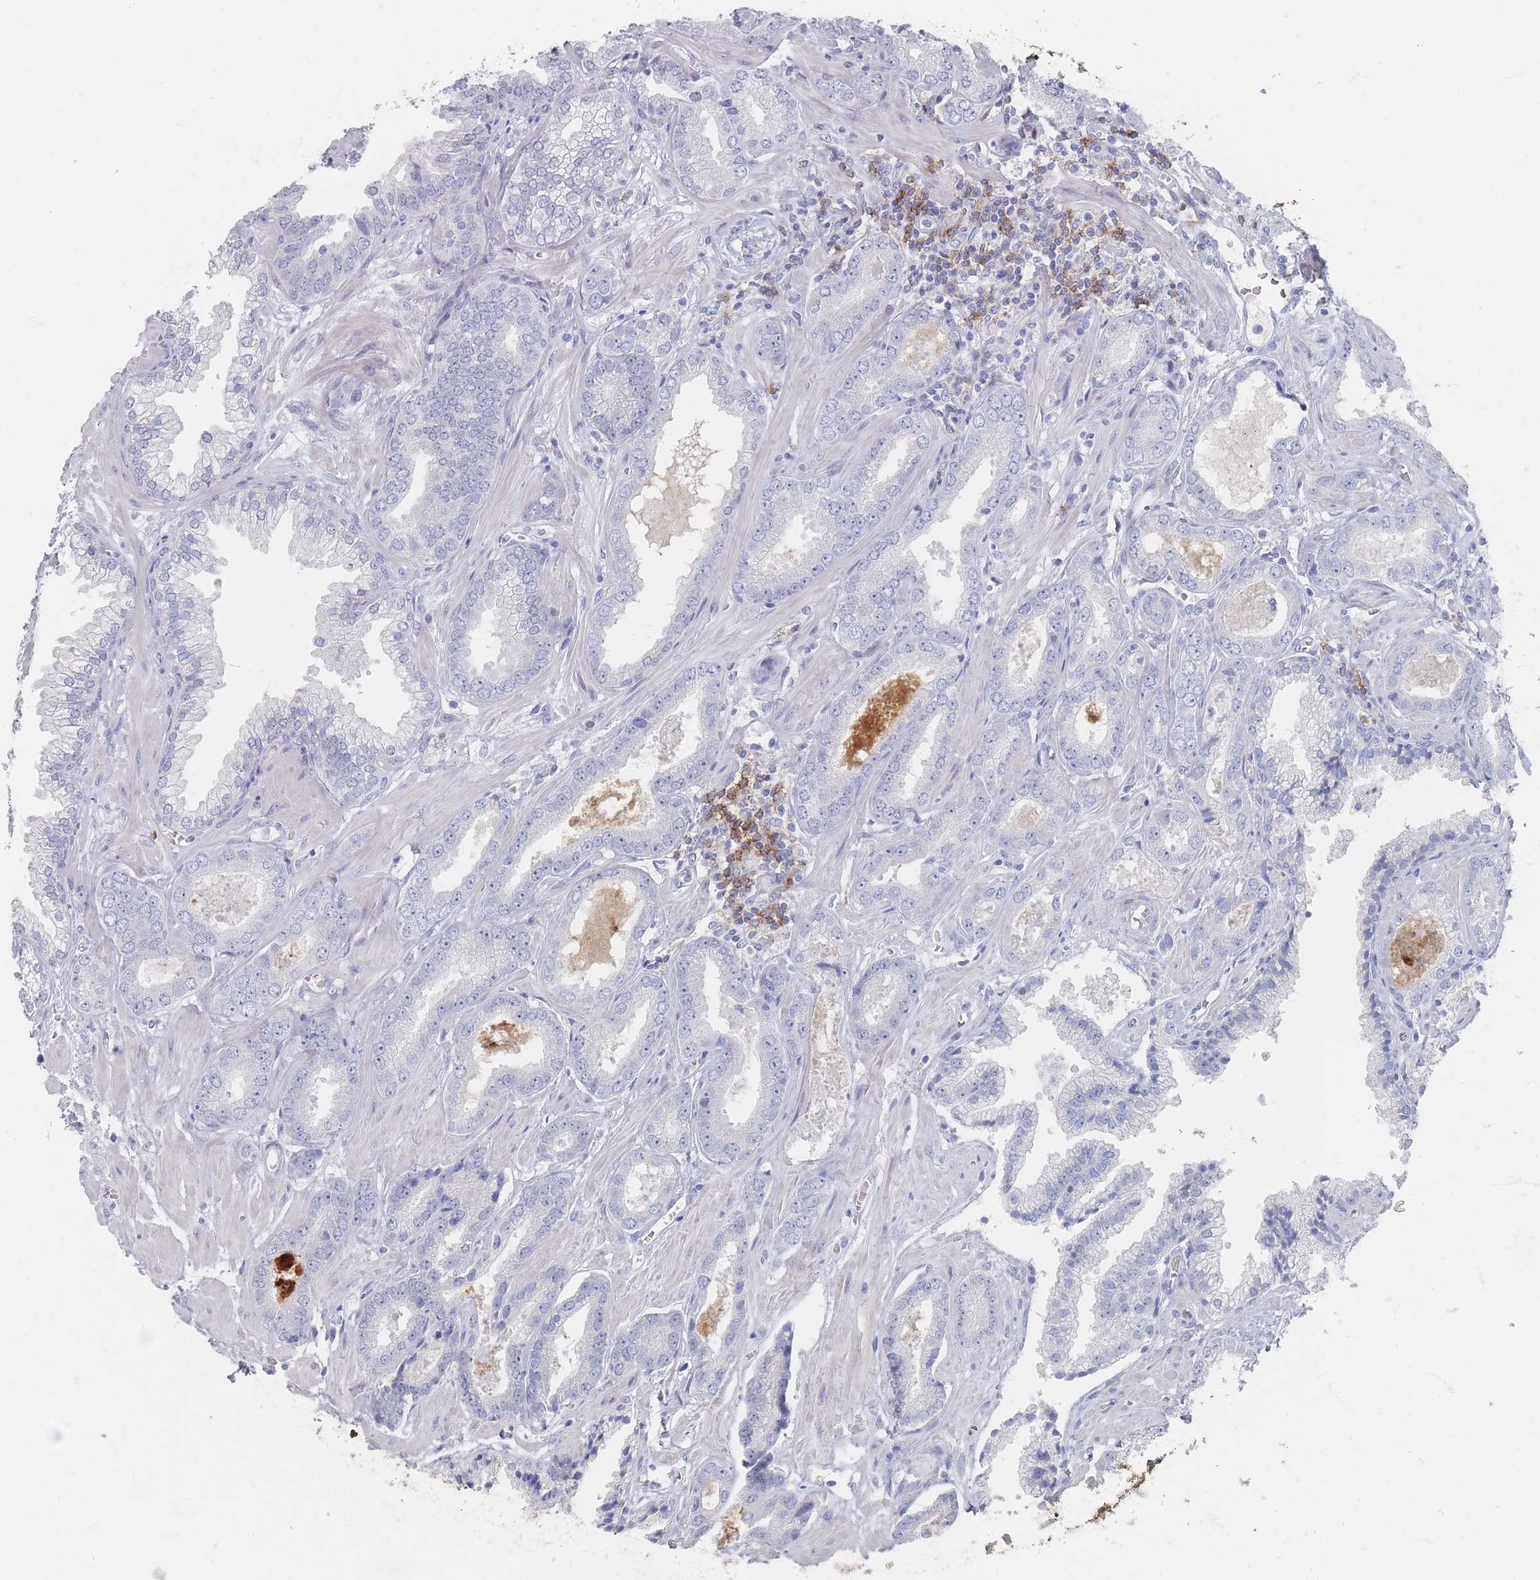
{"staining": {"intensity": "negative", "quantity": "none", "location": "none"}, "tissue": "prostate cancer", "cell_type": "Tumor cells", "image_type": "cancer", "snomed": [{"axis": "morphology", "description": "Adenocarcinoma, Low grade"}, {"axis": "topography", "description": "Prostate"}], "caption": "High power microscopy image of an immunohistochemistry photomicrograph of adenocarcinoma (low-grade) (prostate), revealing no significant positivity in tumor cells.", "gene": "CD37", "patient": {"sex": "male", "age": 60}}